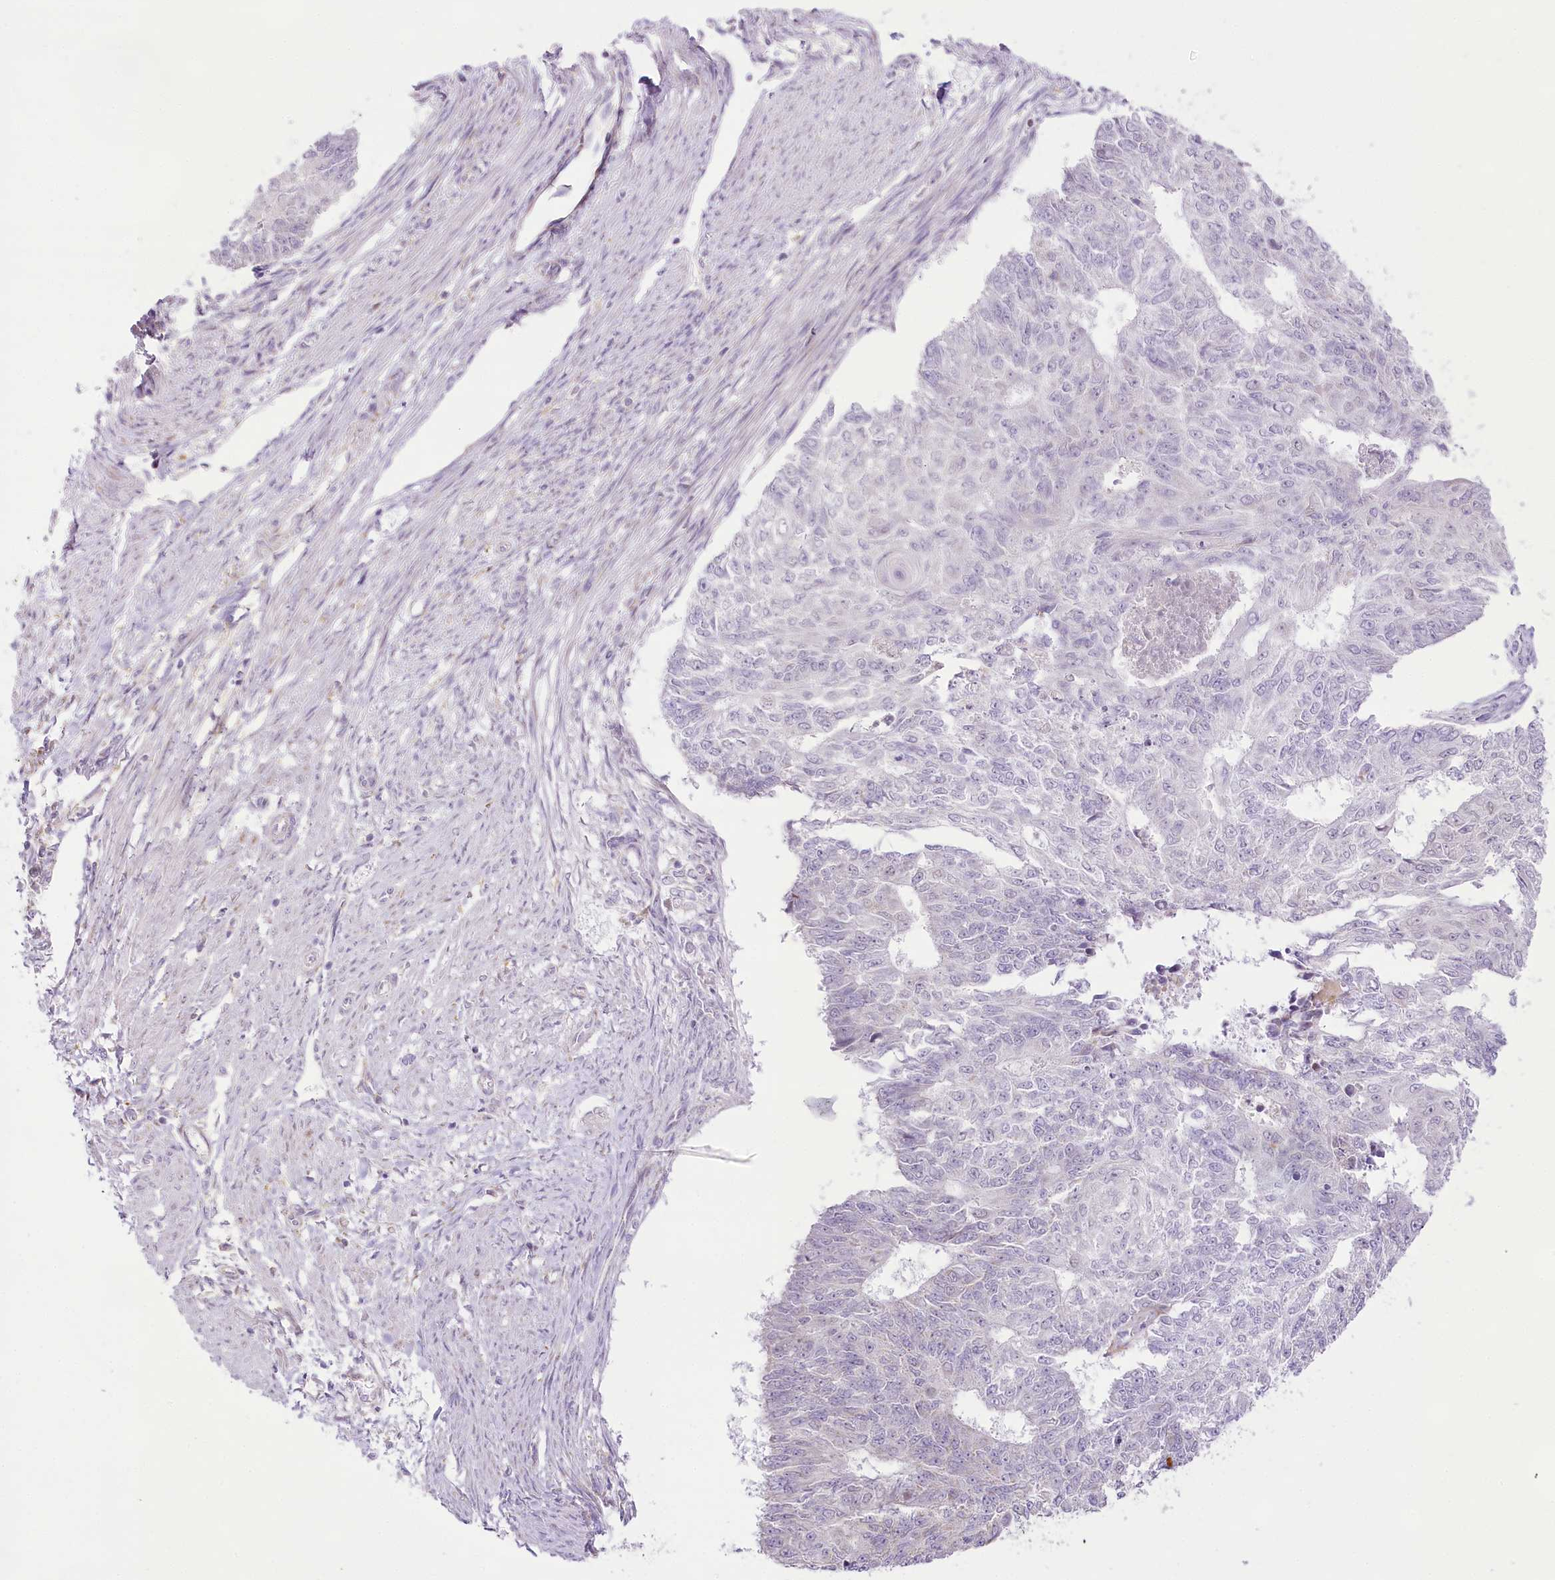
{"staining": {"intensity": "negative", "quantity": "none", "location": "none"}, "tissue": "endometrial cancer", "cell_type": "Tumor cells", "image_type": "cancer", "snomed": [{"axis": "morphology", "description": "Adenocarcinoma, NOS"}, {"axis": "topography", "description": "Endometrium"}], "caption": "Immunohistochemistry (IHC) micrograph of neoplastic tissue: endometrial adenocarcinoma stained with DAB exhibits no significant protein staining in tumor cells.", "gene": "CCDC30", "patient": {"sex": "female", "age": 32}}